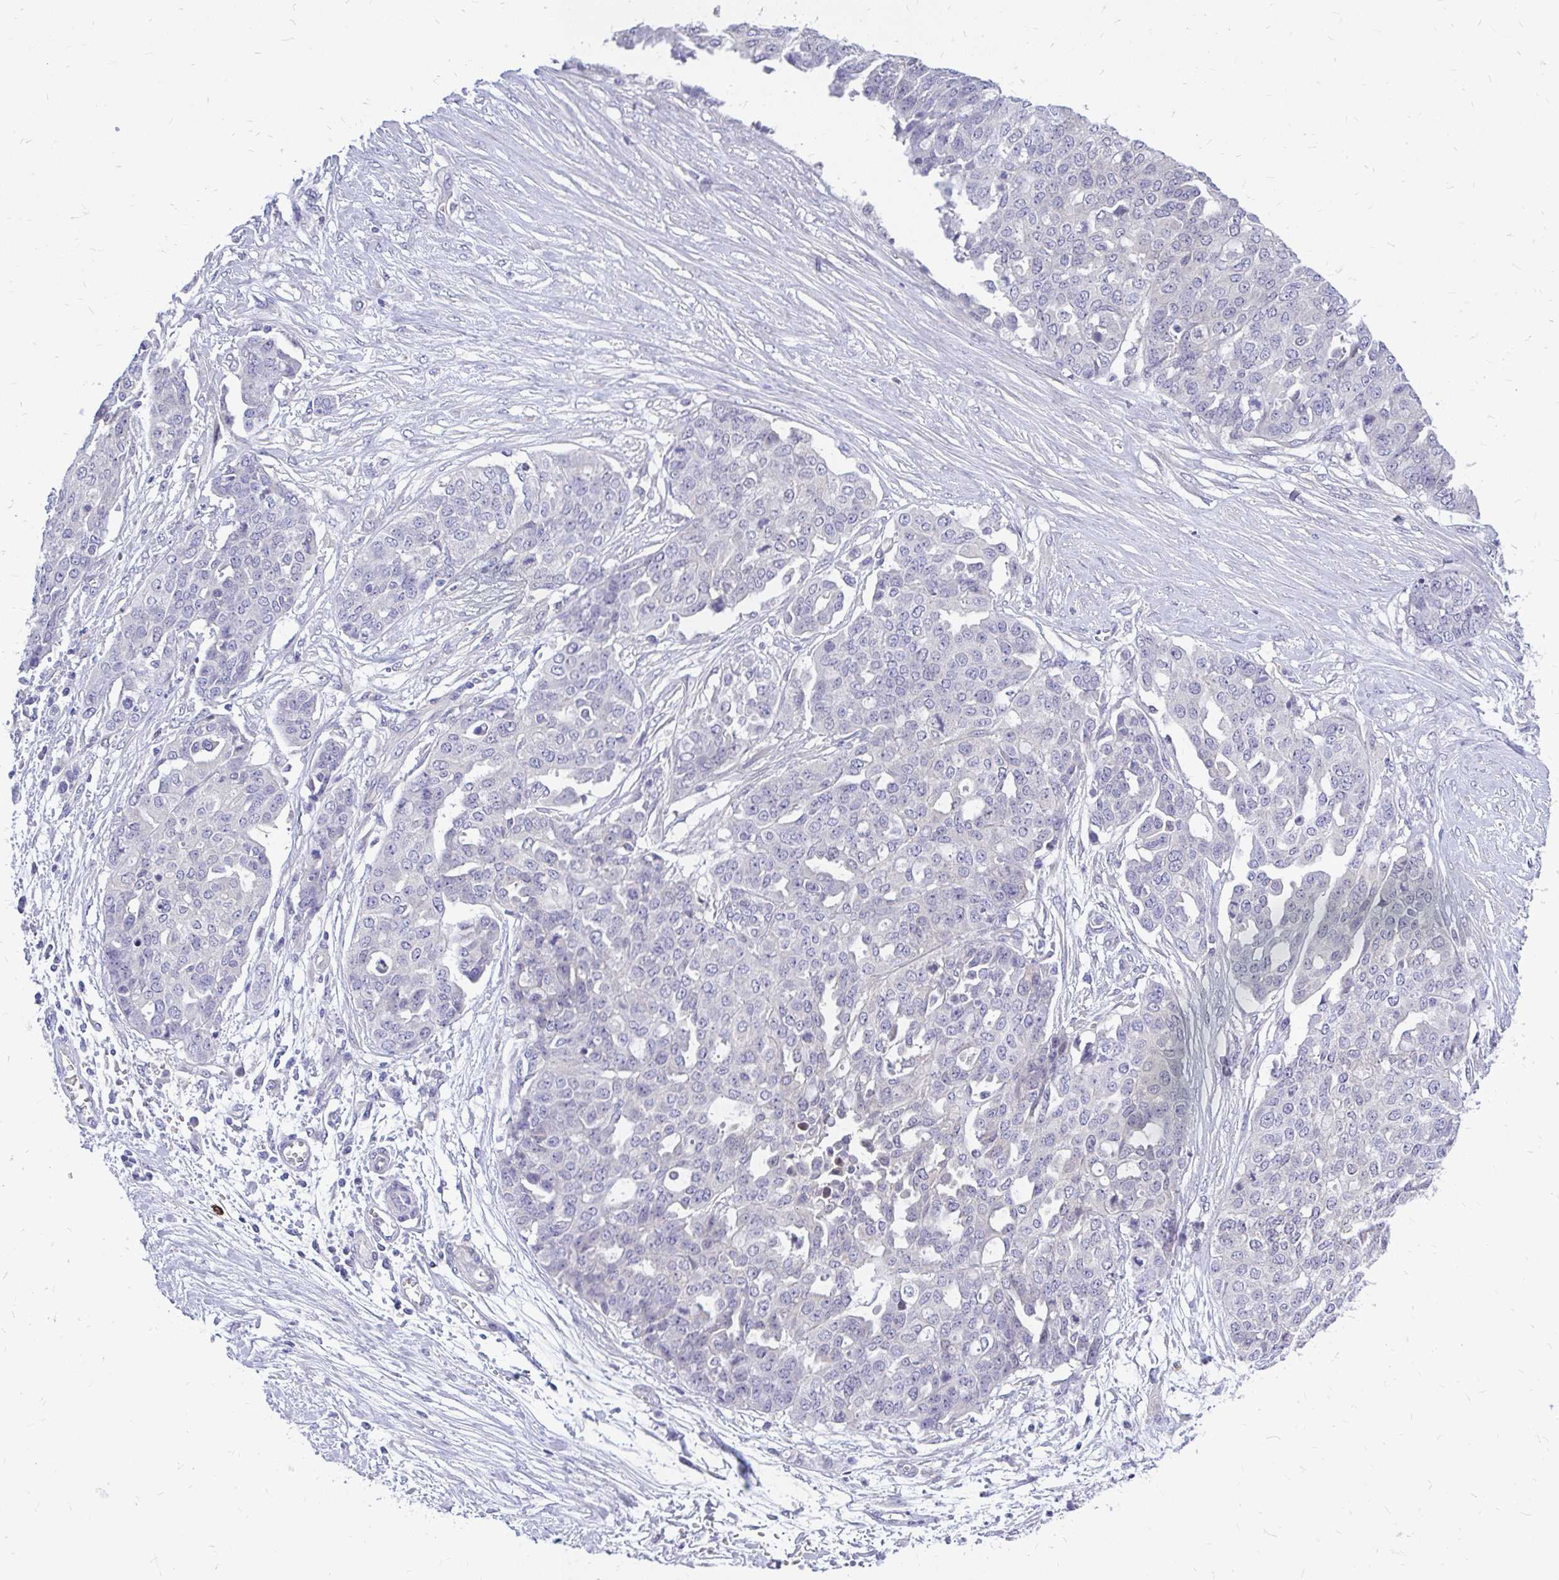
{"staining": {"intensity": "negative", "quantity": "none", "location": "none"}, "tissue": "ovarian cancer", "cell_type": "Tumor cells", "image_type": "cancer", "snomed": [{"axis": "morphology", "description": "Cystadenocarcinoma, serous, NOS"}, {"axis": "topography", "description": "Soft tissue"}, {"axis": "topography", "description": "Ovary"}], "caption": "Immunohistochemical staining of human serous cystadenocarcinoma (ovarian) shows no significant positivity in tumor cells.", "gene": "MAP1LC3A", "patient": {"sex": "female", "age": 57}}